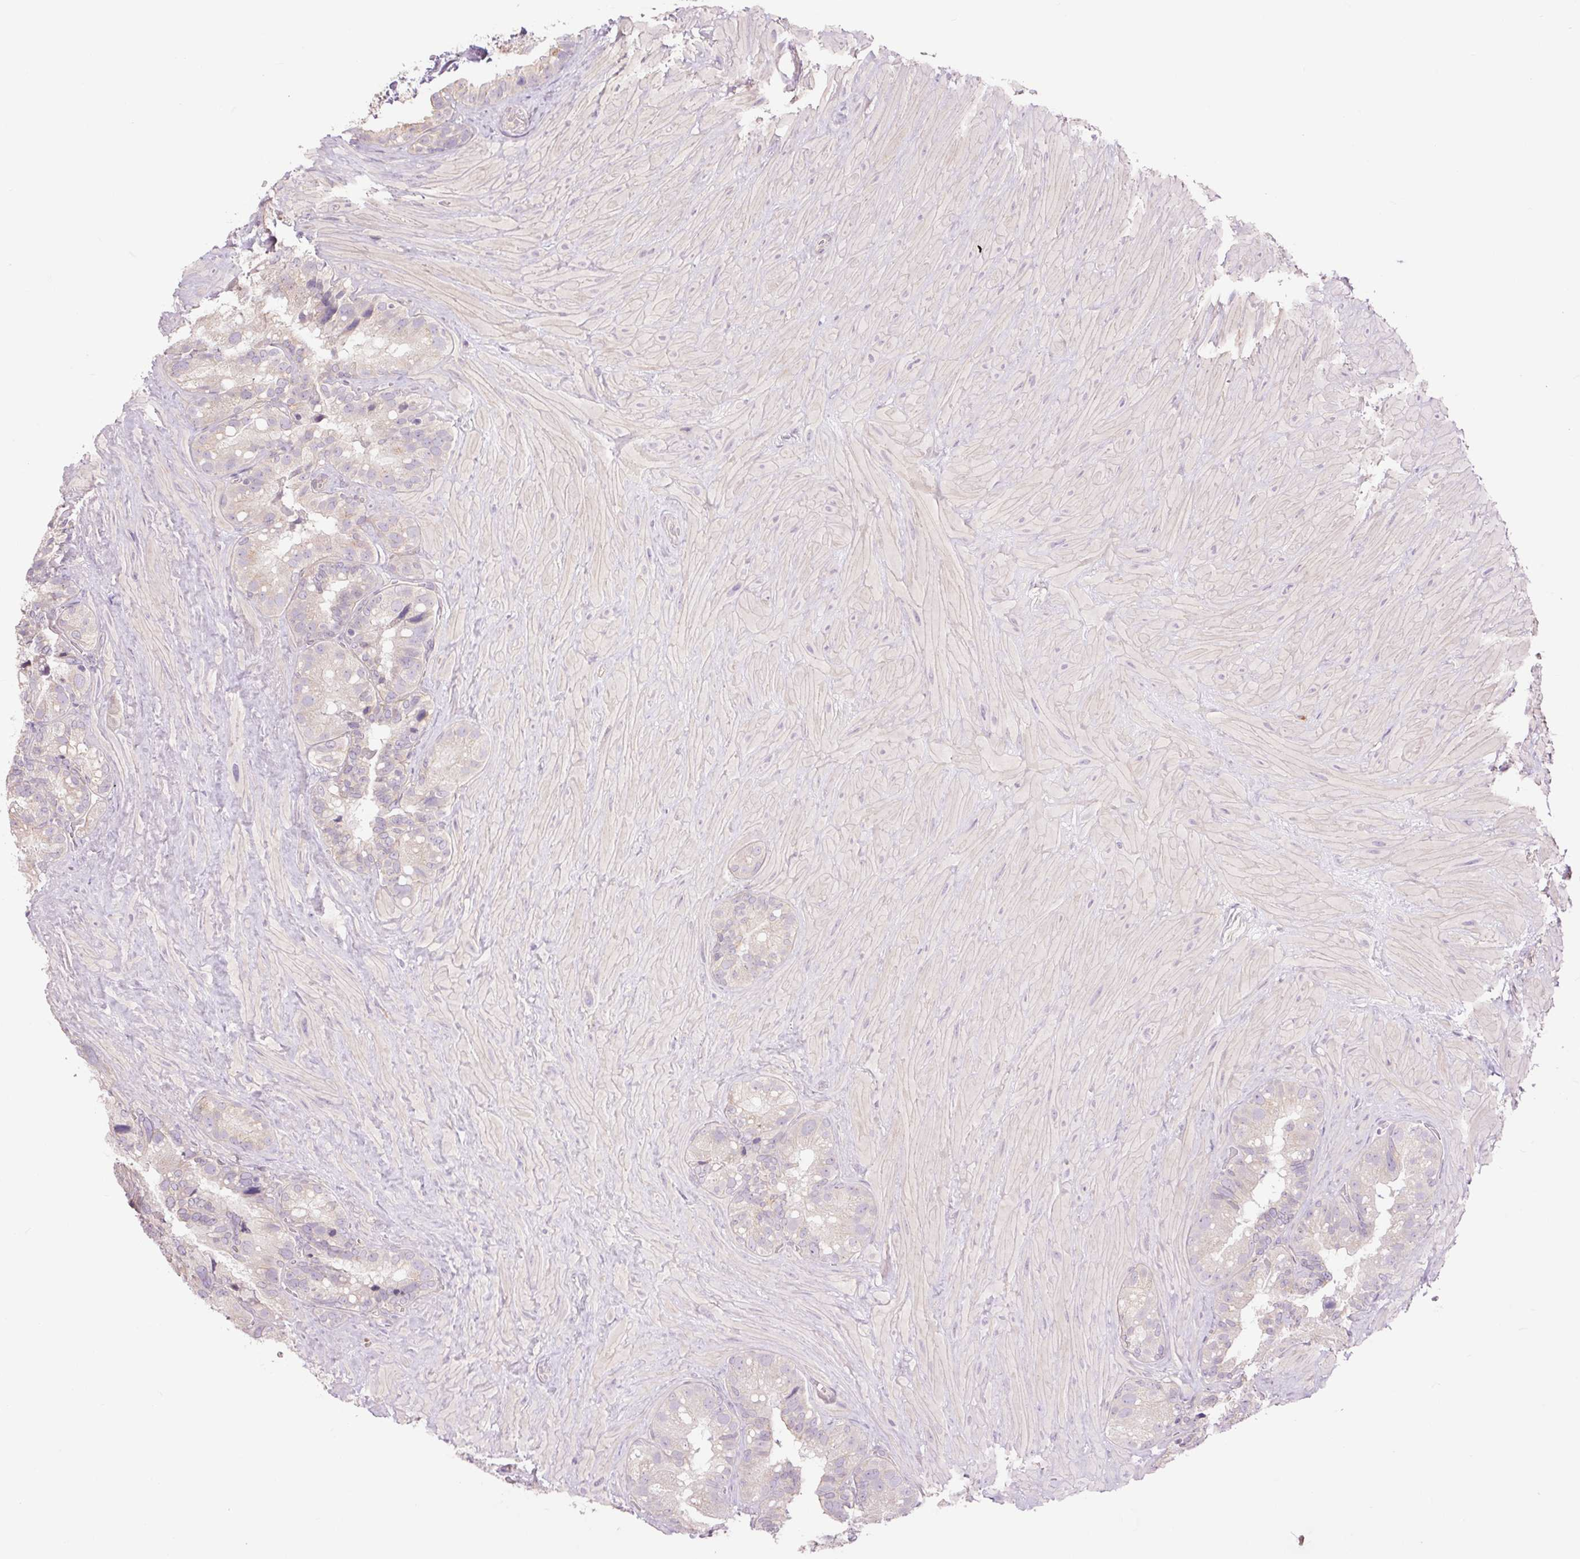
{"staining": {"intensity": "negative", "quantity": "none", "location": "none"}, "tissue": "seminal vesicle", "cell_type": "Glandular cells", "image_type": "normal", "snomed": [{"axis": "morphology", "description": "Normal tissue, NOS"}, {"axis": "topography", "description": "Seminal veicle"}], "caption": "An immunohistochemistry micrograph of benign seminal vesicle is shown. There is no staining in glandular cells of seminal vesicle.", "gene": "CTNNA3", "patient": {"sex": "male", "age": 60}}